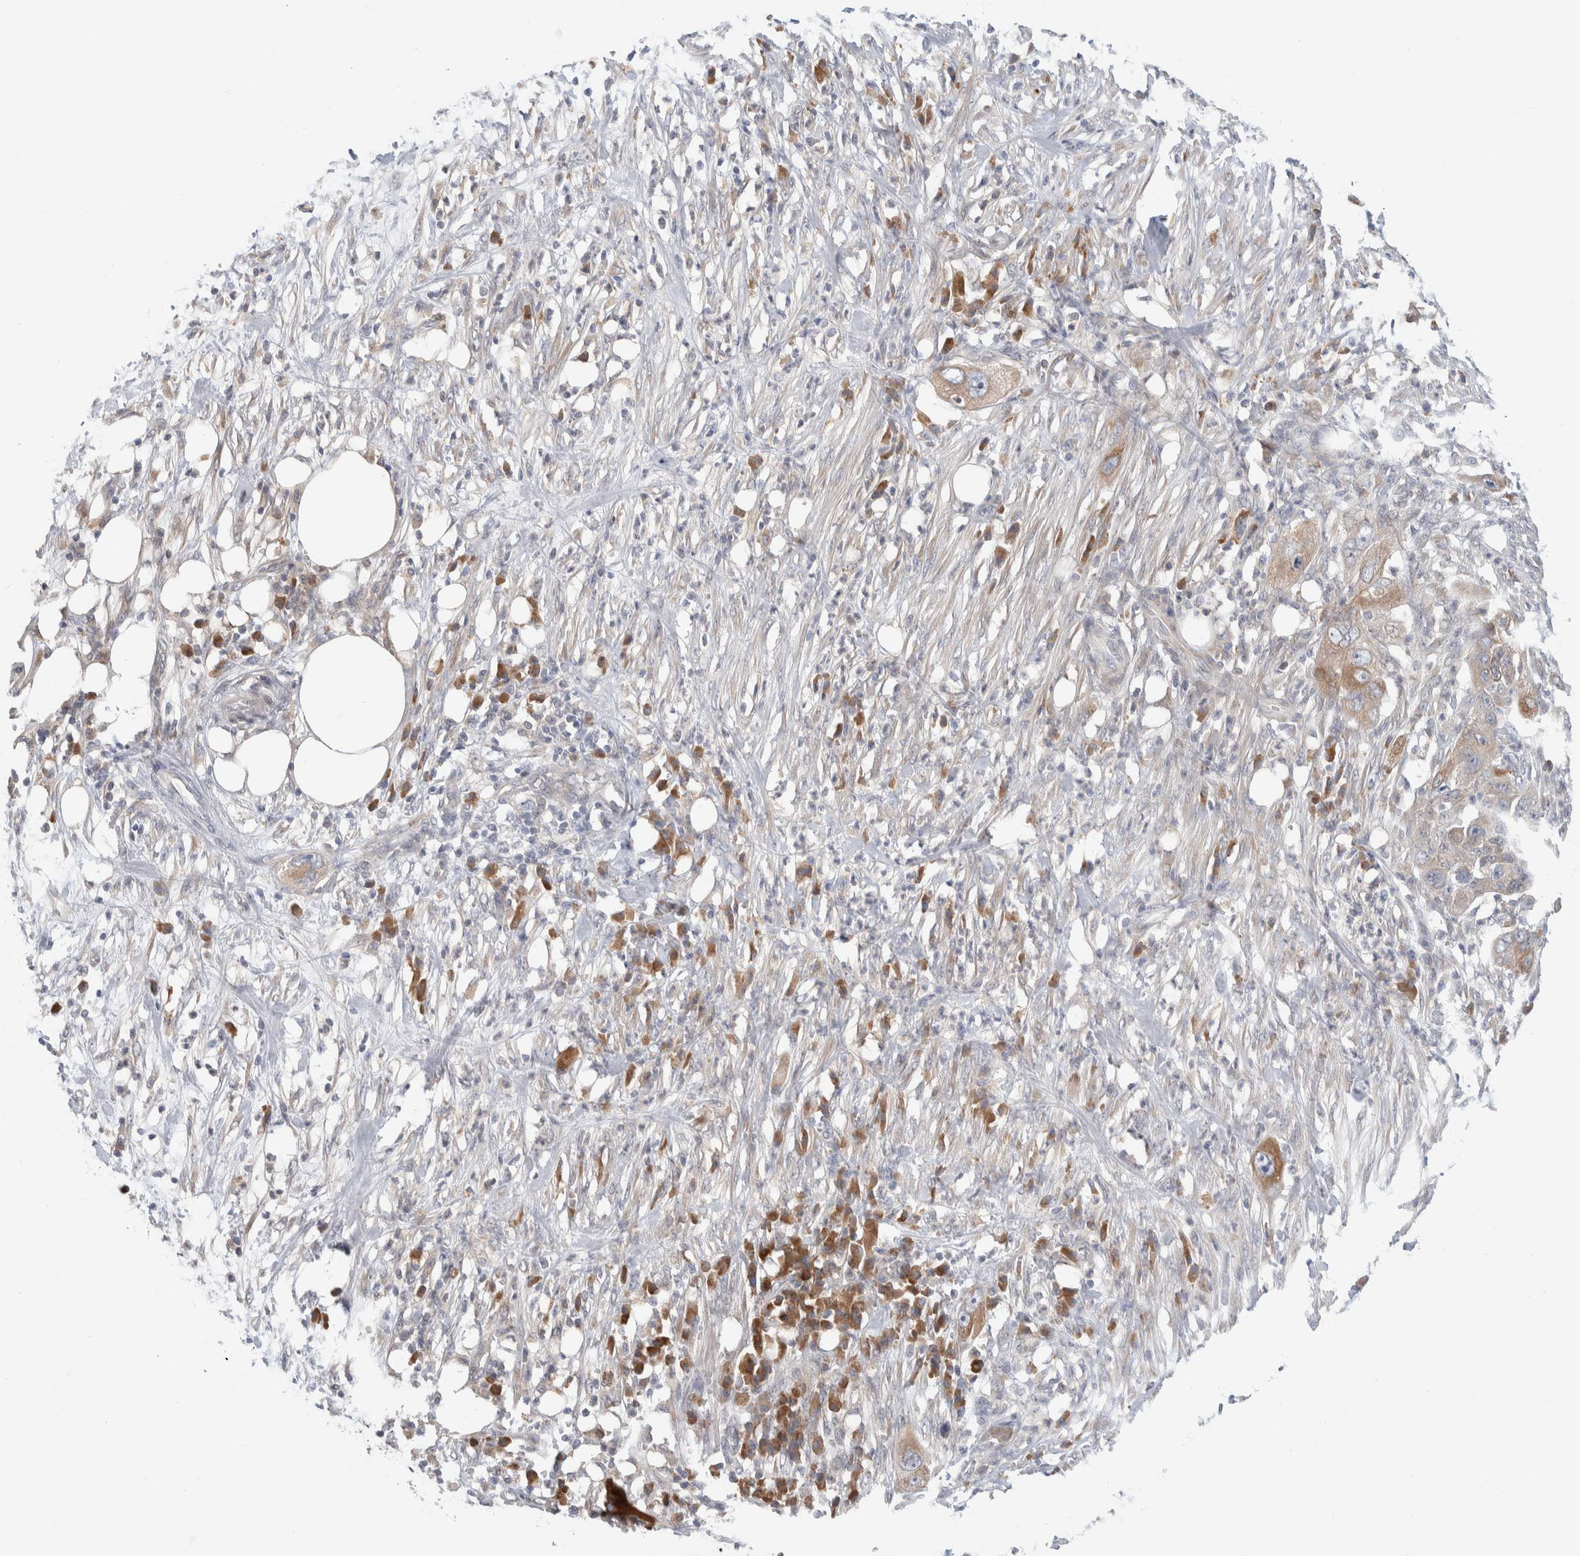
{"staining": {"intensity": "moderate", "quantity": ">75%", "location": "cytoplasmic/membranous"}, "tissue": "pancreatic cancer", "cell_type": "Tumor cells", "image_type": "cancer", "snomed": [{"axis": "morphology", "description": "Adenocarcinoma, NOS"}, {"axis": "topography", "description": "Pancreas"}], "caption": "The immunohistochemical stain shows moderate cytoplasmic/membranous expression in tumor cells of adenocarcinoma (pancreatic) tissue.", "gene": "RUSF1", "patient": {"sex": "female", "age": 78}}